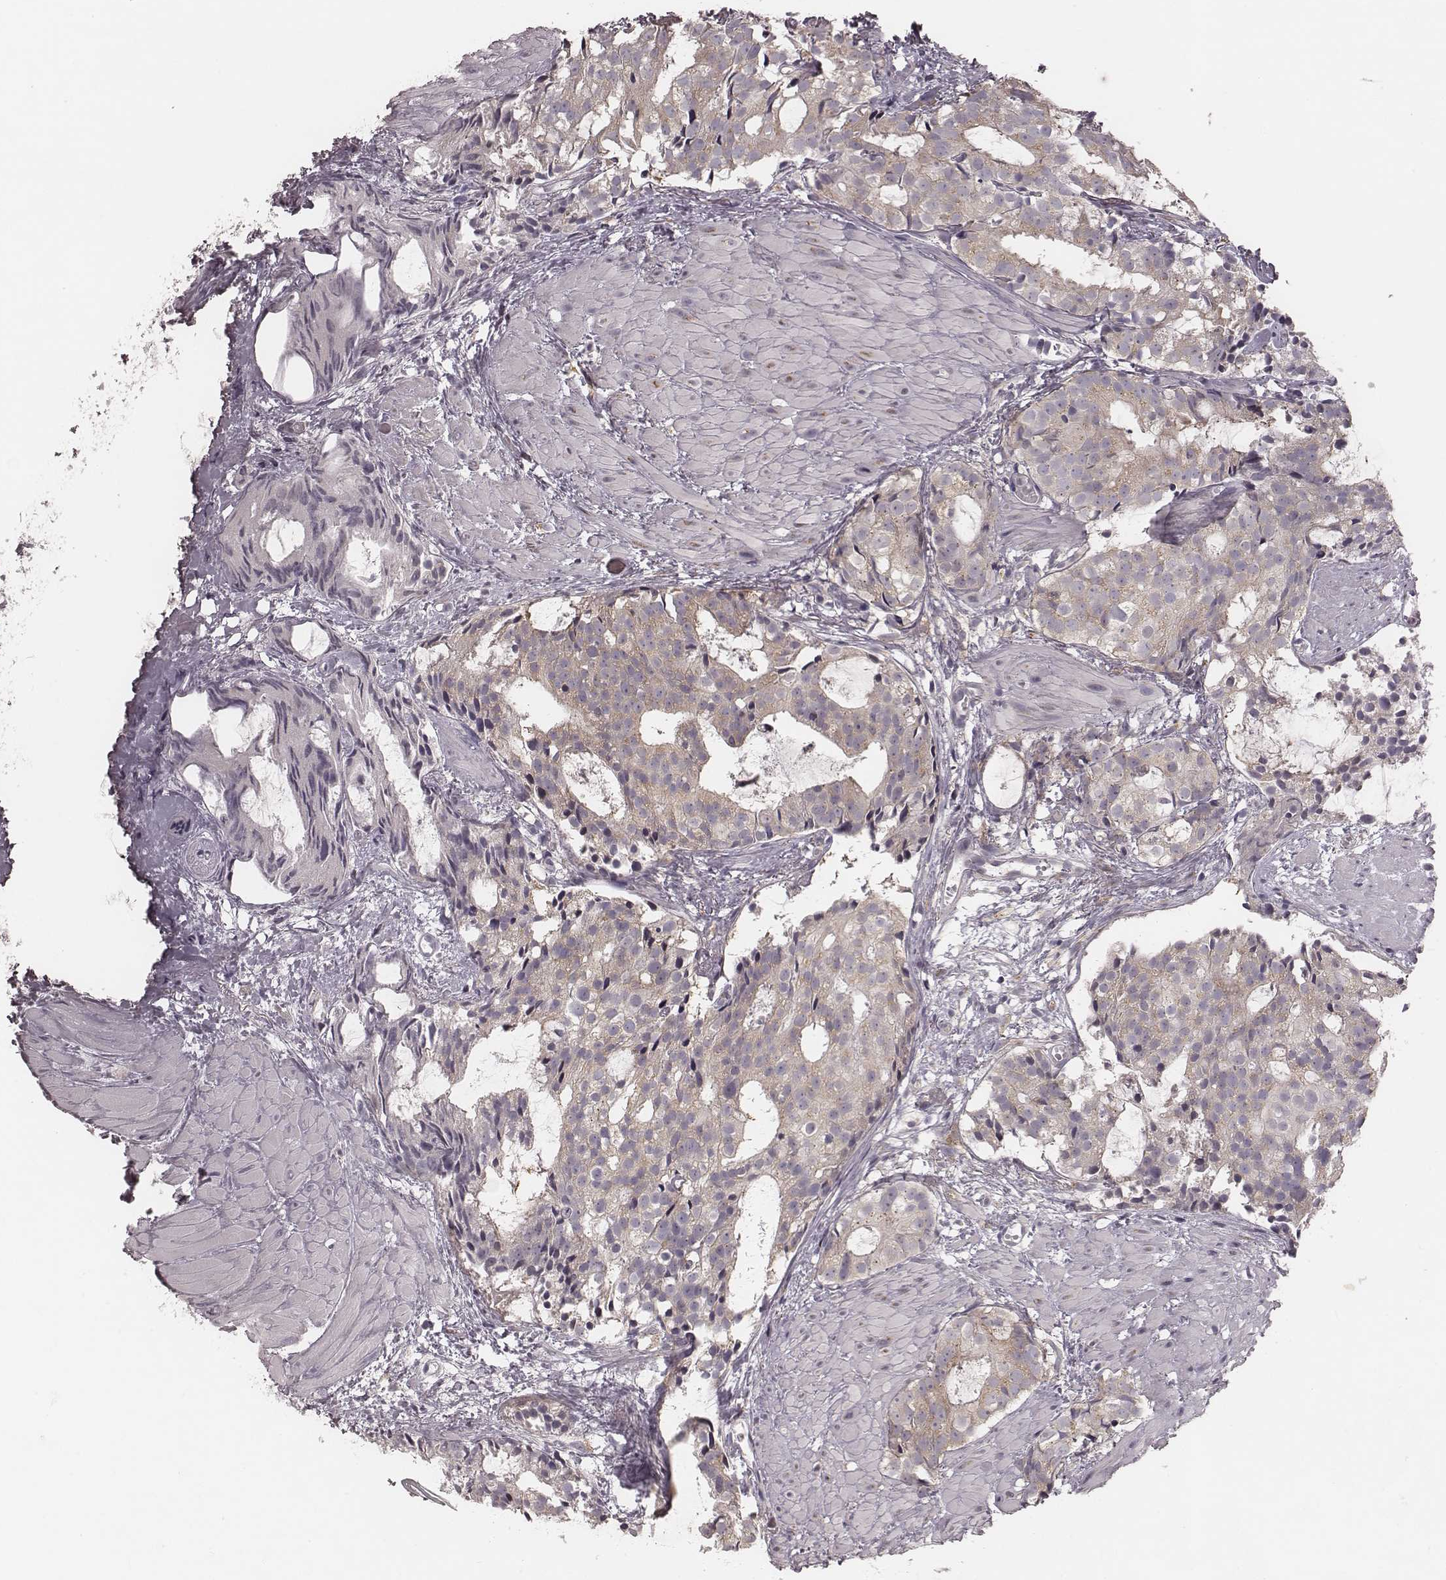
{"staining": {"intensity": "weak", "quantity": ">75%", "location": "cytoplasmic/membranous"}, "tissue": "prostate cancer", "cell_type": "Tumor cells", "image_type": "cancer", "snomed": [{"axis": "morphology", "description": "Adenocarcinoma, High grade"}, {"axis": "topography", "description": "Prostate"}], "caption": "A low amount of weak cytoplasmic/membranous expression is seen in about >75% of tumor cells in prostate adenocarcinoma (high-grade) tissue.", "gene": "P2RX5", "patient": {"sex": "male", "age": 79}}